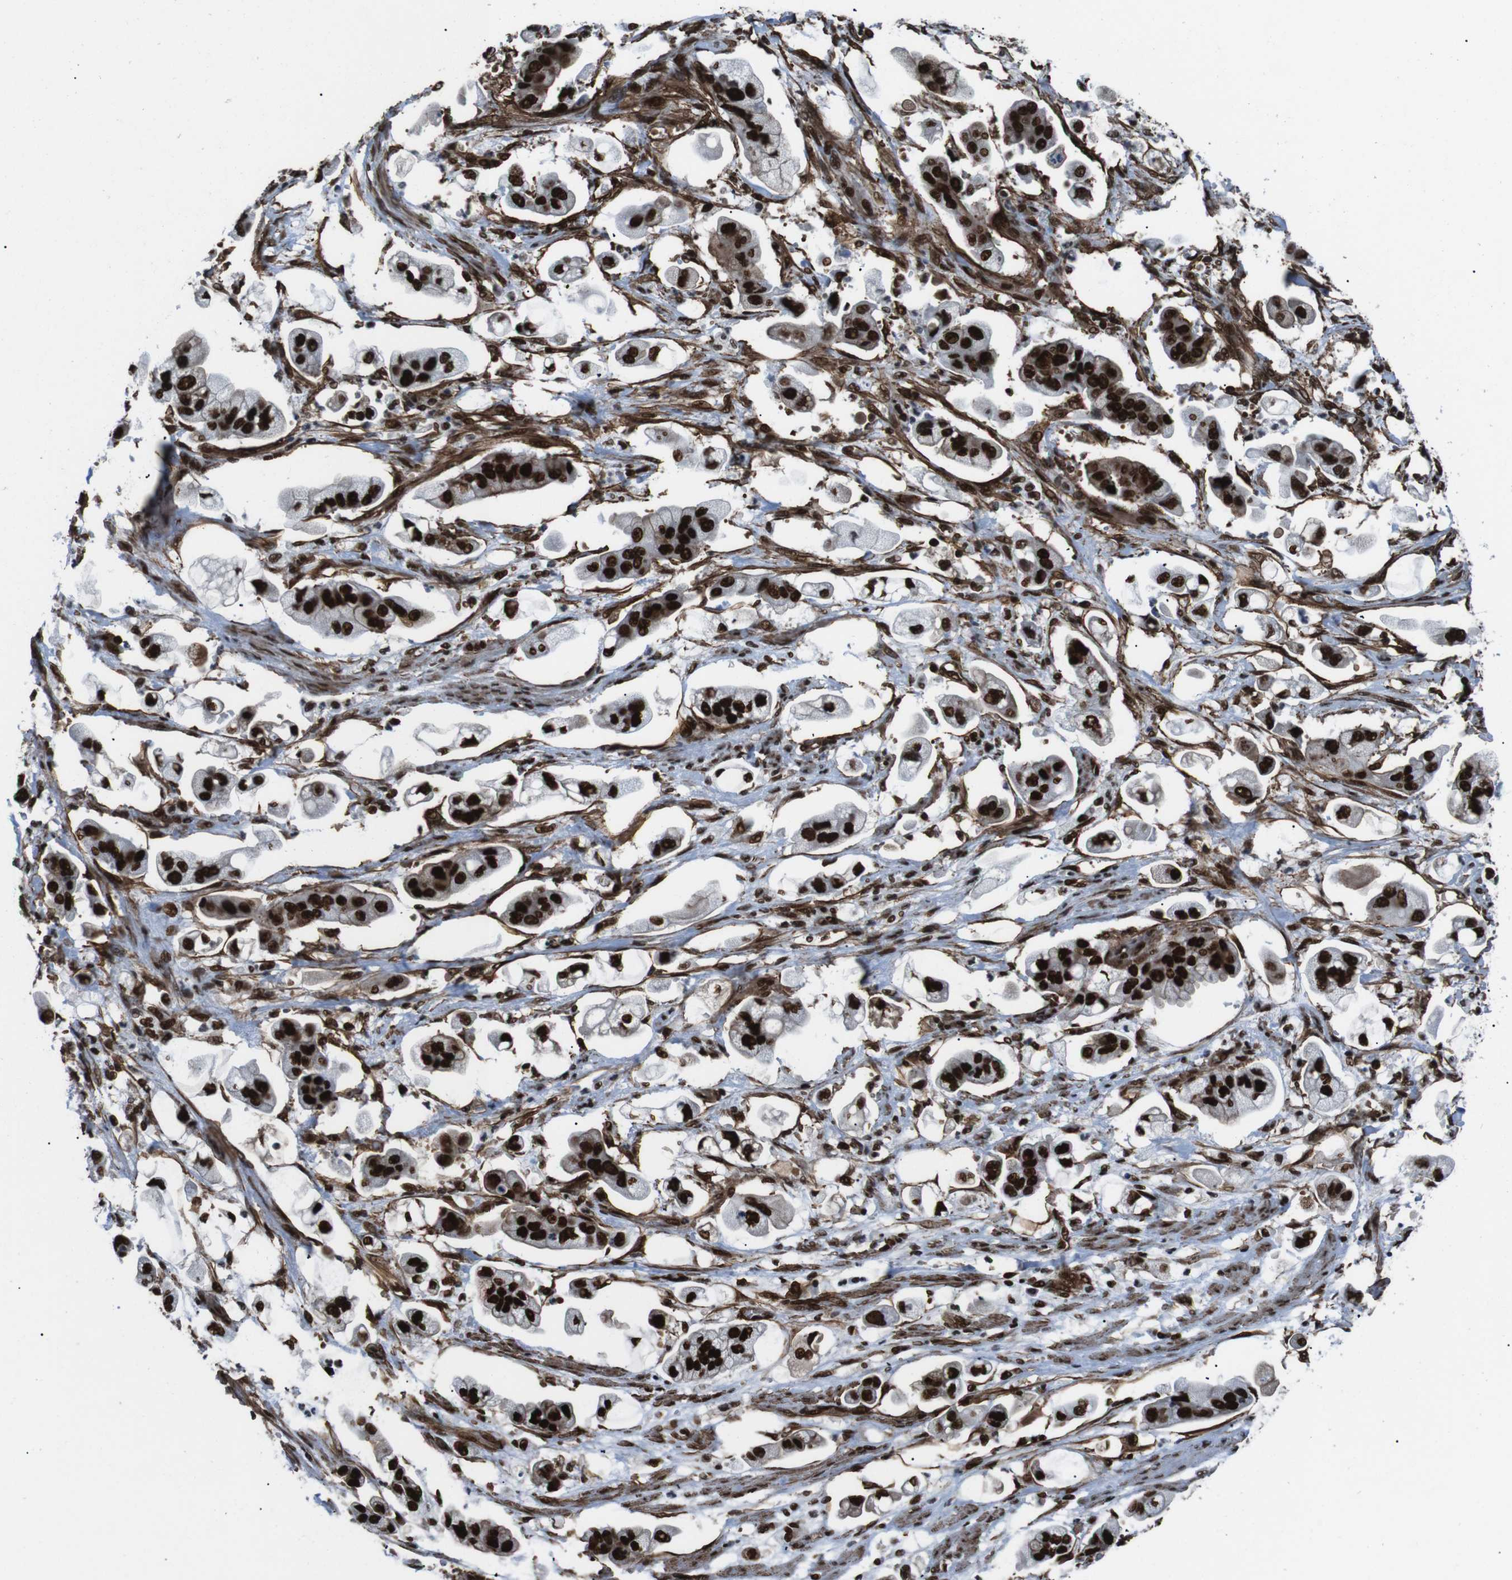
{"staining": {"intensity": "strong", "quantity": ">75%", "location": "nuclear"}, "tissue": "stomach cancer", "cell_type": "Tumor cells", "image_type": "cancer", "snomed": [{"axis": "morphology", "description": "Adenocarcinoma, NOS"}, {"axis": "topography", "description": "Stomach"}], "caption": "Protein expression analysis of human adenocarcinoma (stomach) reveals strong nuclear expression in approximately >75% of tumor cells. (brown staining indicates protein expression, while blue staining denotes nuclei).", "gene": "HNRNPU", "patient": {"sex": "male", "age": 62}}